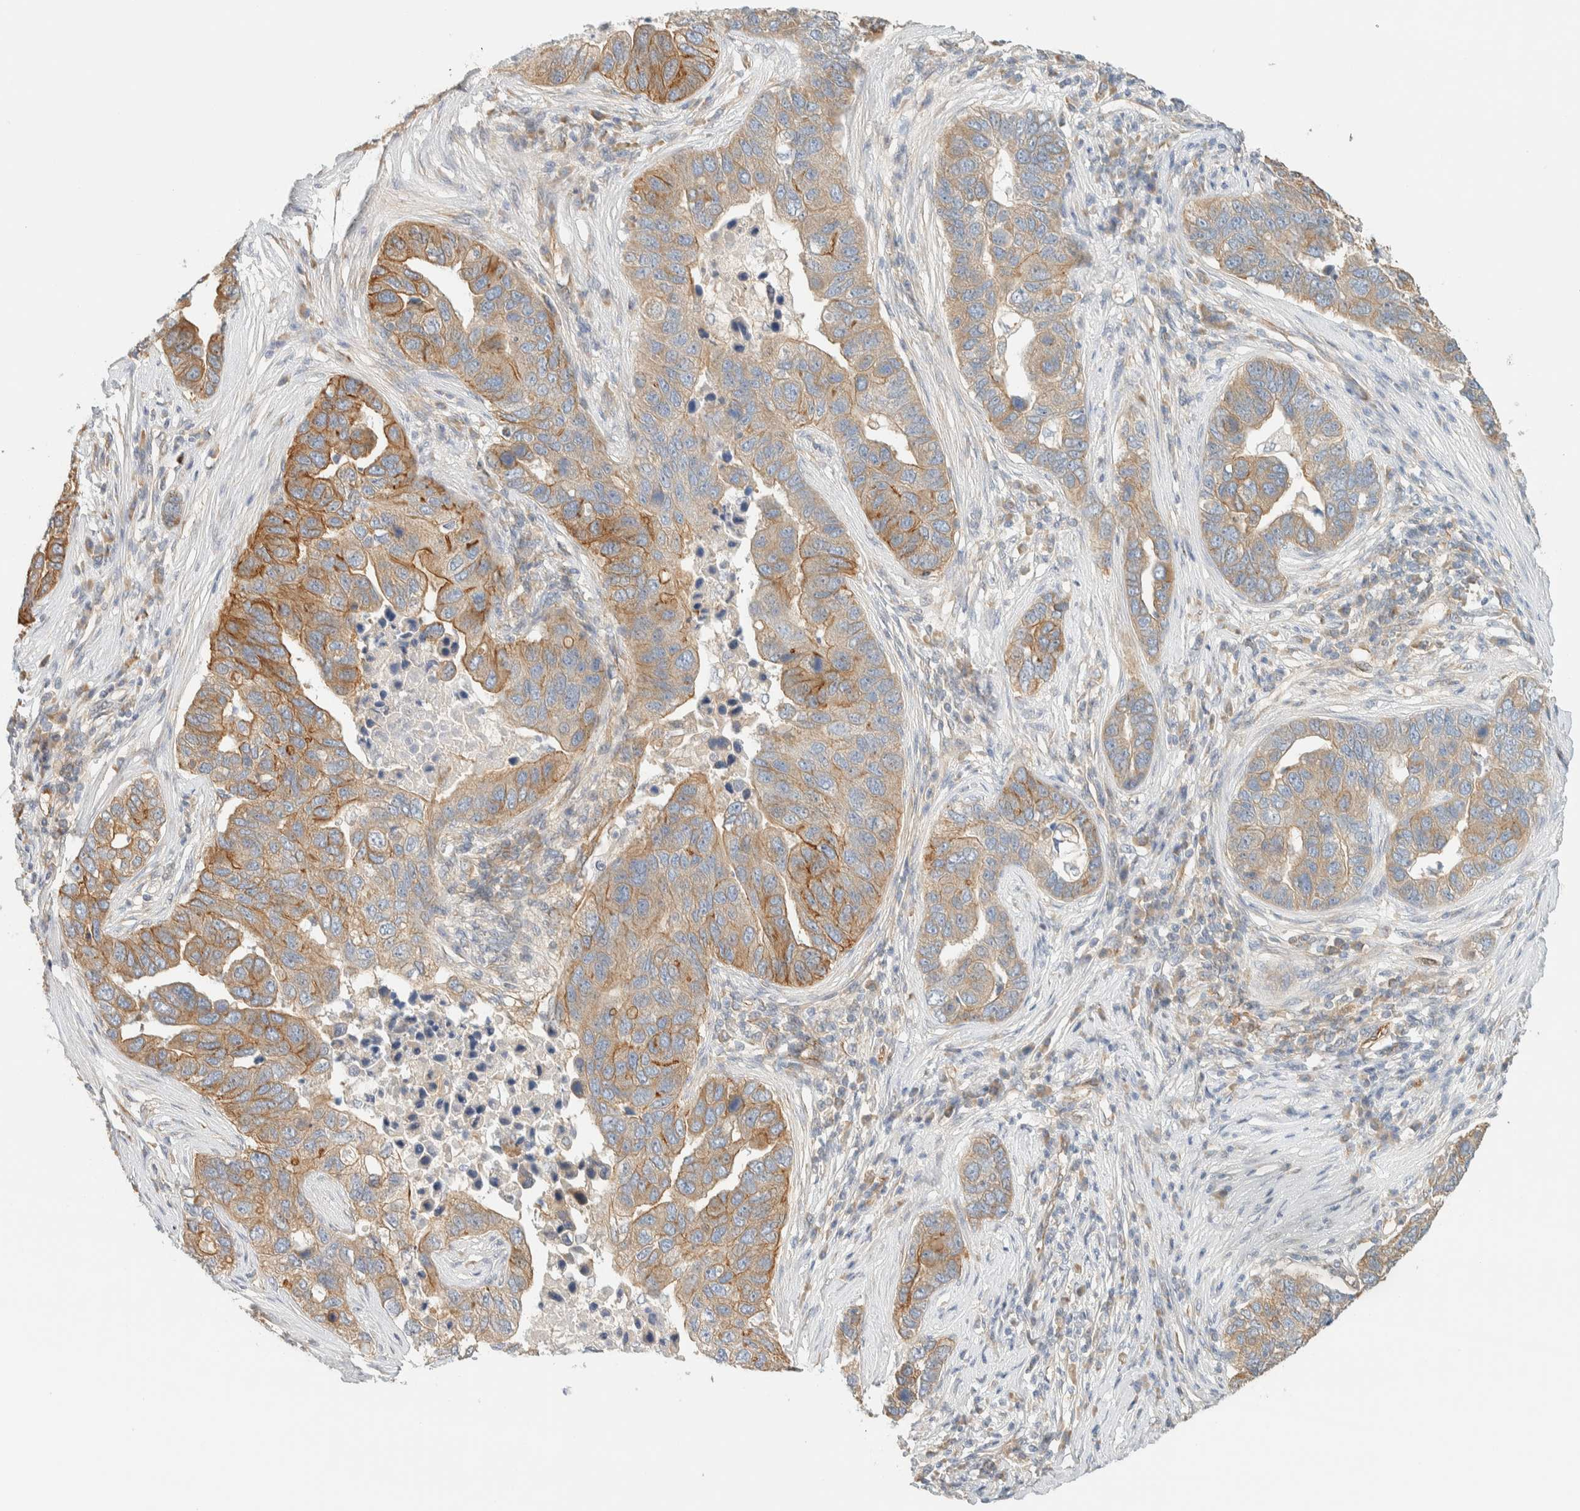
{"staining": {"intensity": "moderate", "quantity": "25%-75%", "location": "cytoplasmic/membranous"}, "tissue": "pancreatic cancer", "cell_type": "Tumor cells", "image_type": "cancer", "snomed": [{"axis": "morphology", "description": "Adenocarcinoma, NOS"}, {"axis": "topography", "description": "Pancreas"}], "caption": "DAB (3,3'-diaminobenzidine) immunohistochemical staining of pancreatic adenocarcinoma displays moderate cytoplasmic/membranous protein positivity in approximately 25%-75% of tumor cells.", "gene": "LIMA1", "patient": {"sex": "female", "age": 61}}